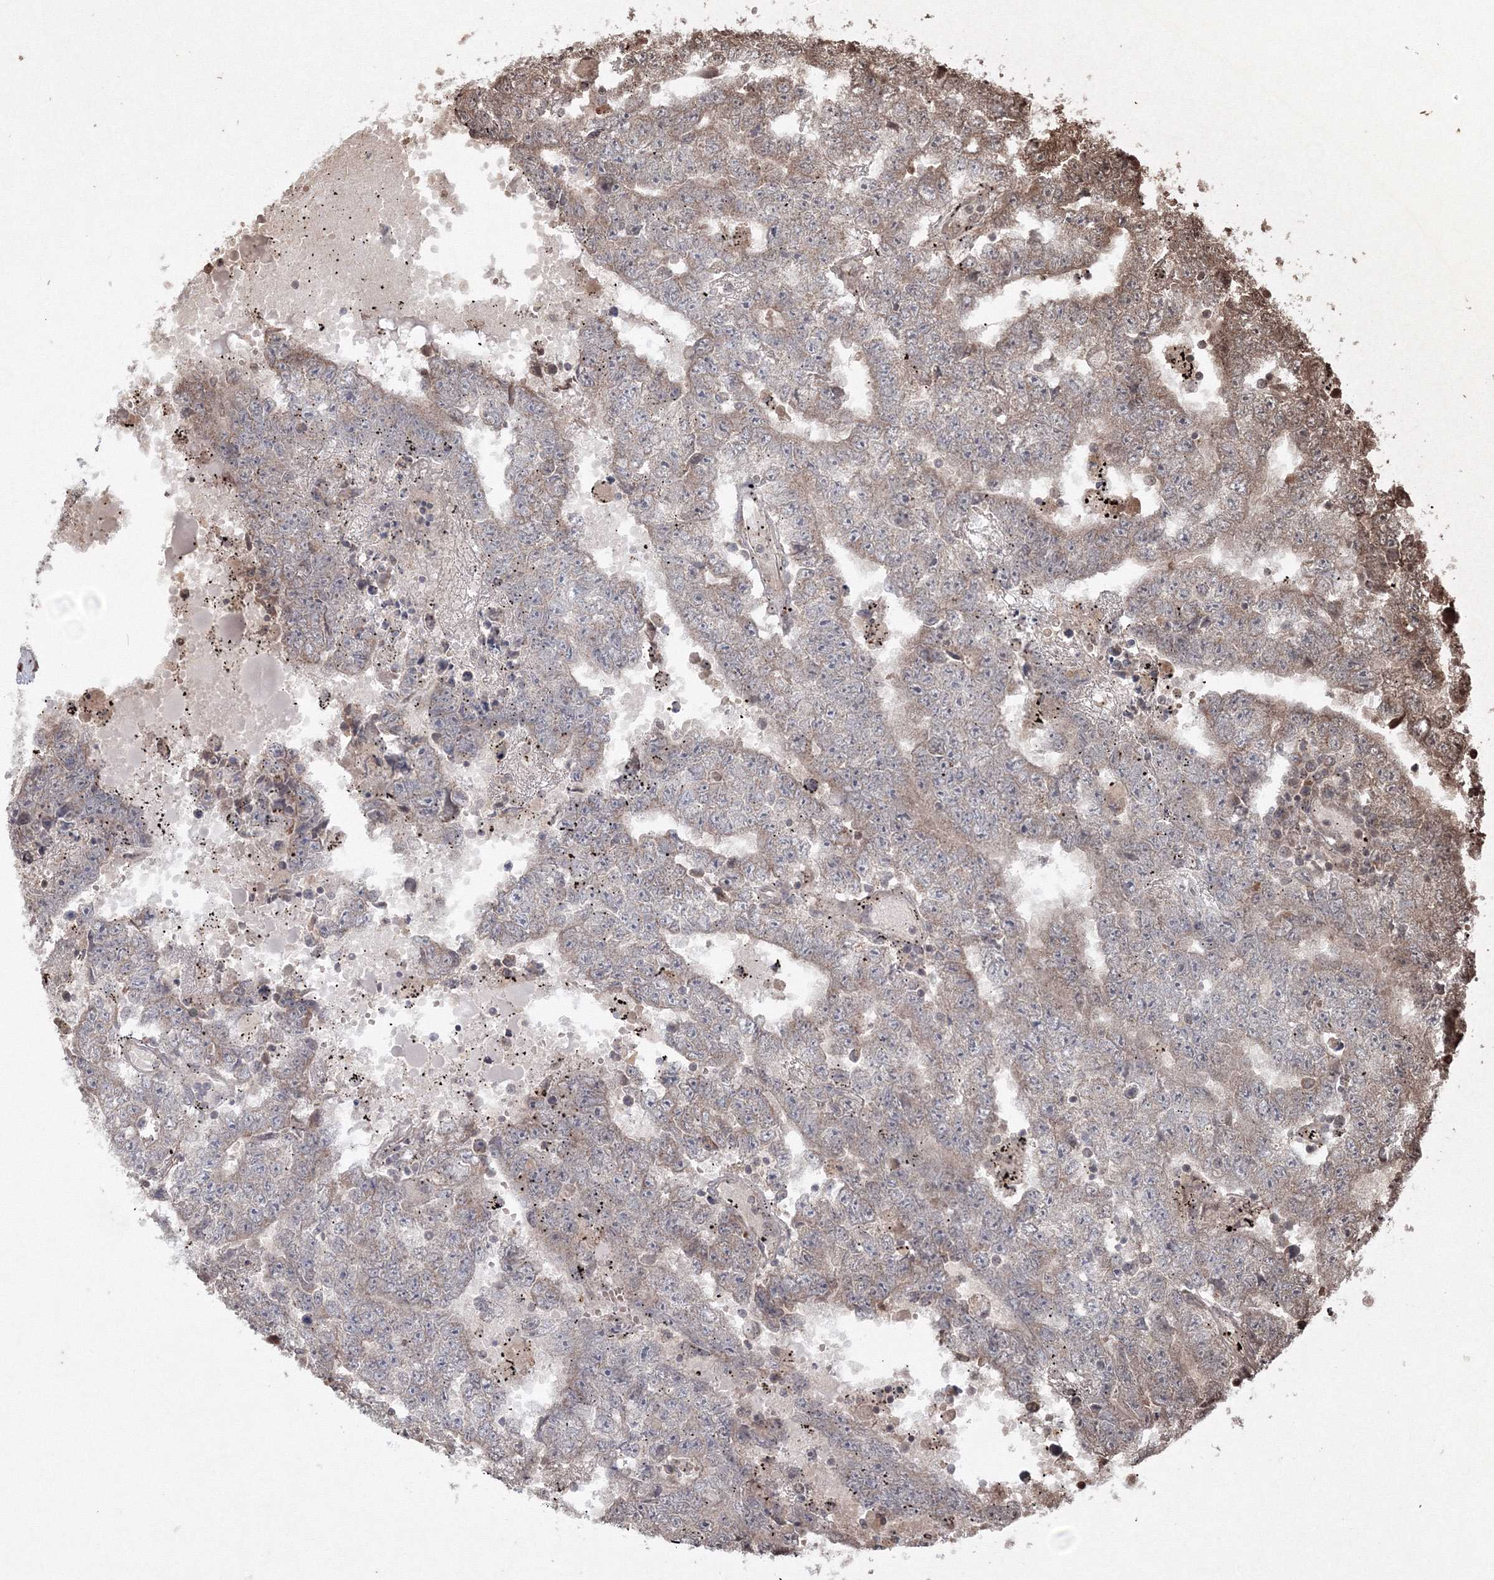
{"staining": {"intensity": "moderate", "quantity": "25%-75%", "location": "cytoplasmic/membranous"}, "tissue": "testis cancer", "cell_type": "Tumor cells", "image_type": "cancer", "snomed": [{"axis": "morphology", "description": "Carcinoma, Embryonal, NOS"}, {"axis": "topography", "description": "Testis"}], "caption": "The photomicrograph shows a brown stain indicating the presence of a protein in the cytoplasmic/membranous of tumor cells in testis embryonal carcinoma.", "gene": "PEX13", "patient": {"sex": "male", "age": 25}}